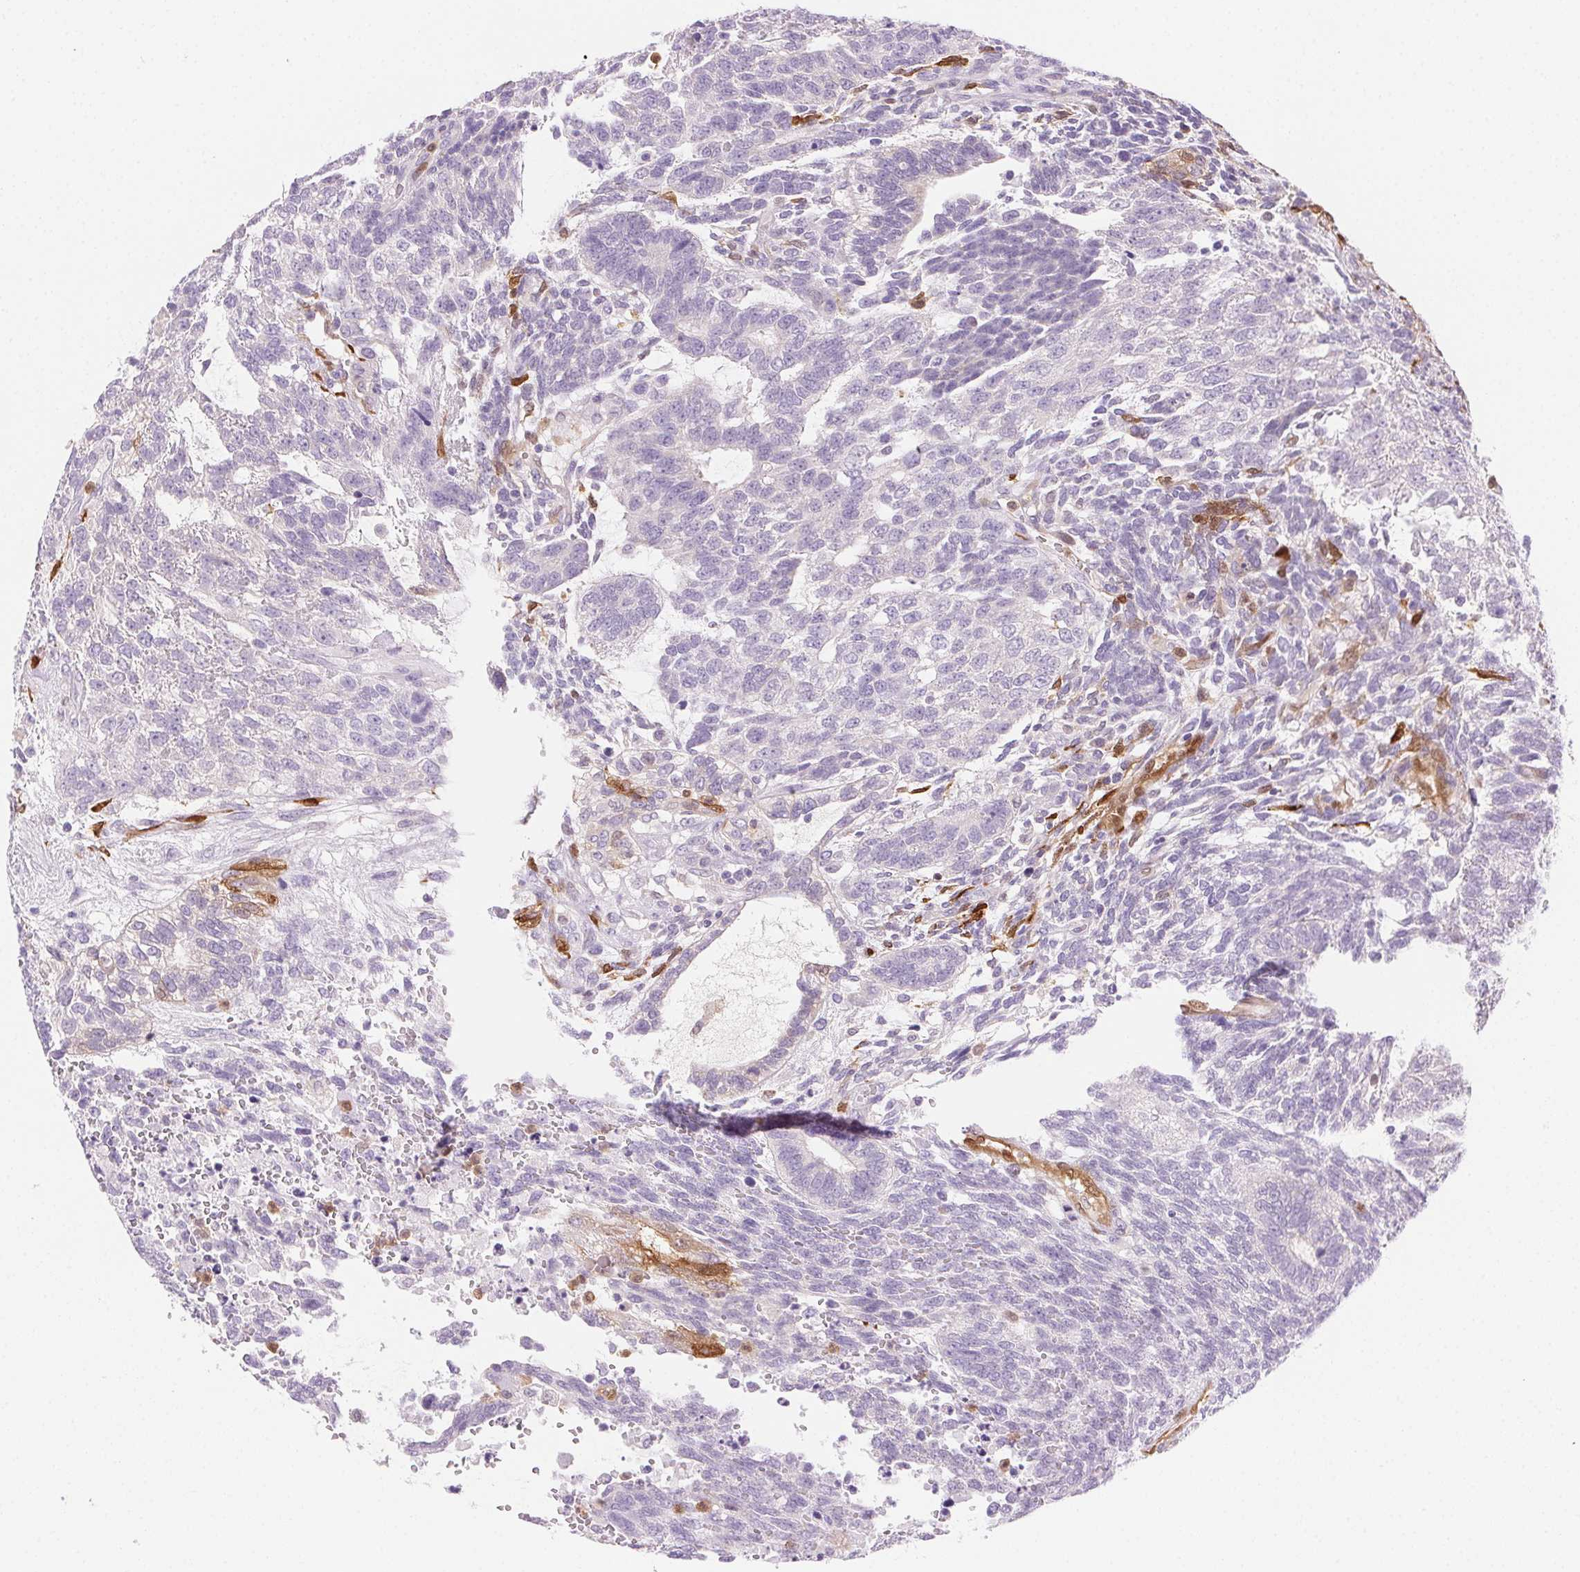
{"staining": {"intensity": "negative", "quantity": "none", "location": "none"}, "tissue": "testis cancer", "cell_type": "Tumor cells", "image_type": "cancer", "snomed": [{"axis": "morphology", "description": "Carcinoma, Embryonal, NOS"}, {"axis": "topography", "description": "Testis"}], "caption": "High magnification brightfield microscopy of testis embryonal carcinoma stained with DAB (brown) and counterstained with hematoxylin (blue): tumor cells show no significant expression.", "gene": "TMEM45A", "patient": {"sex": "male", "age": 23}}